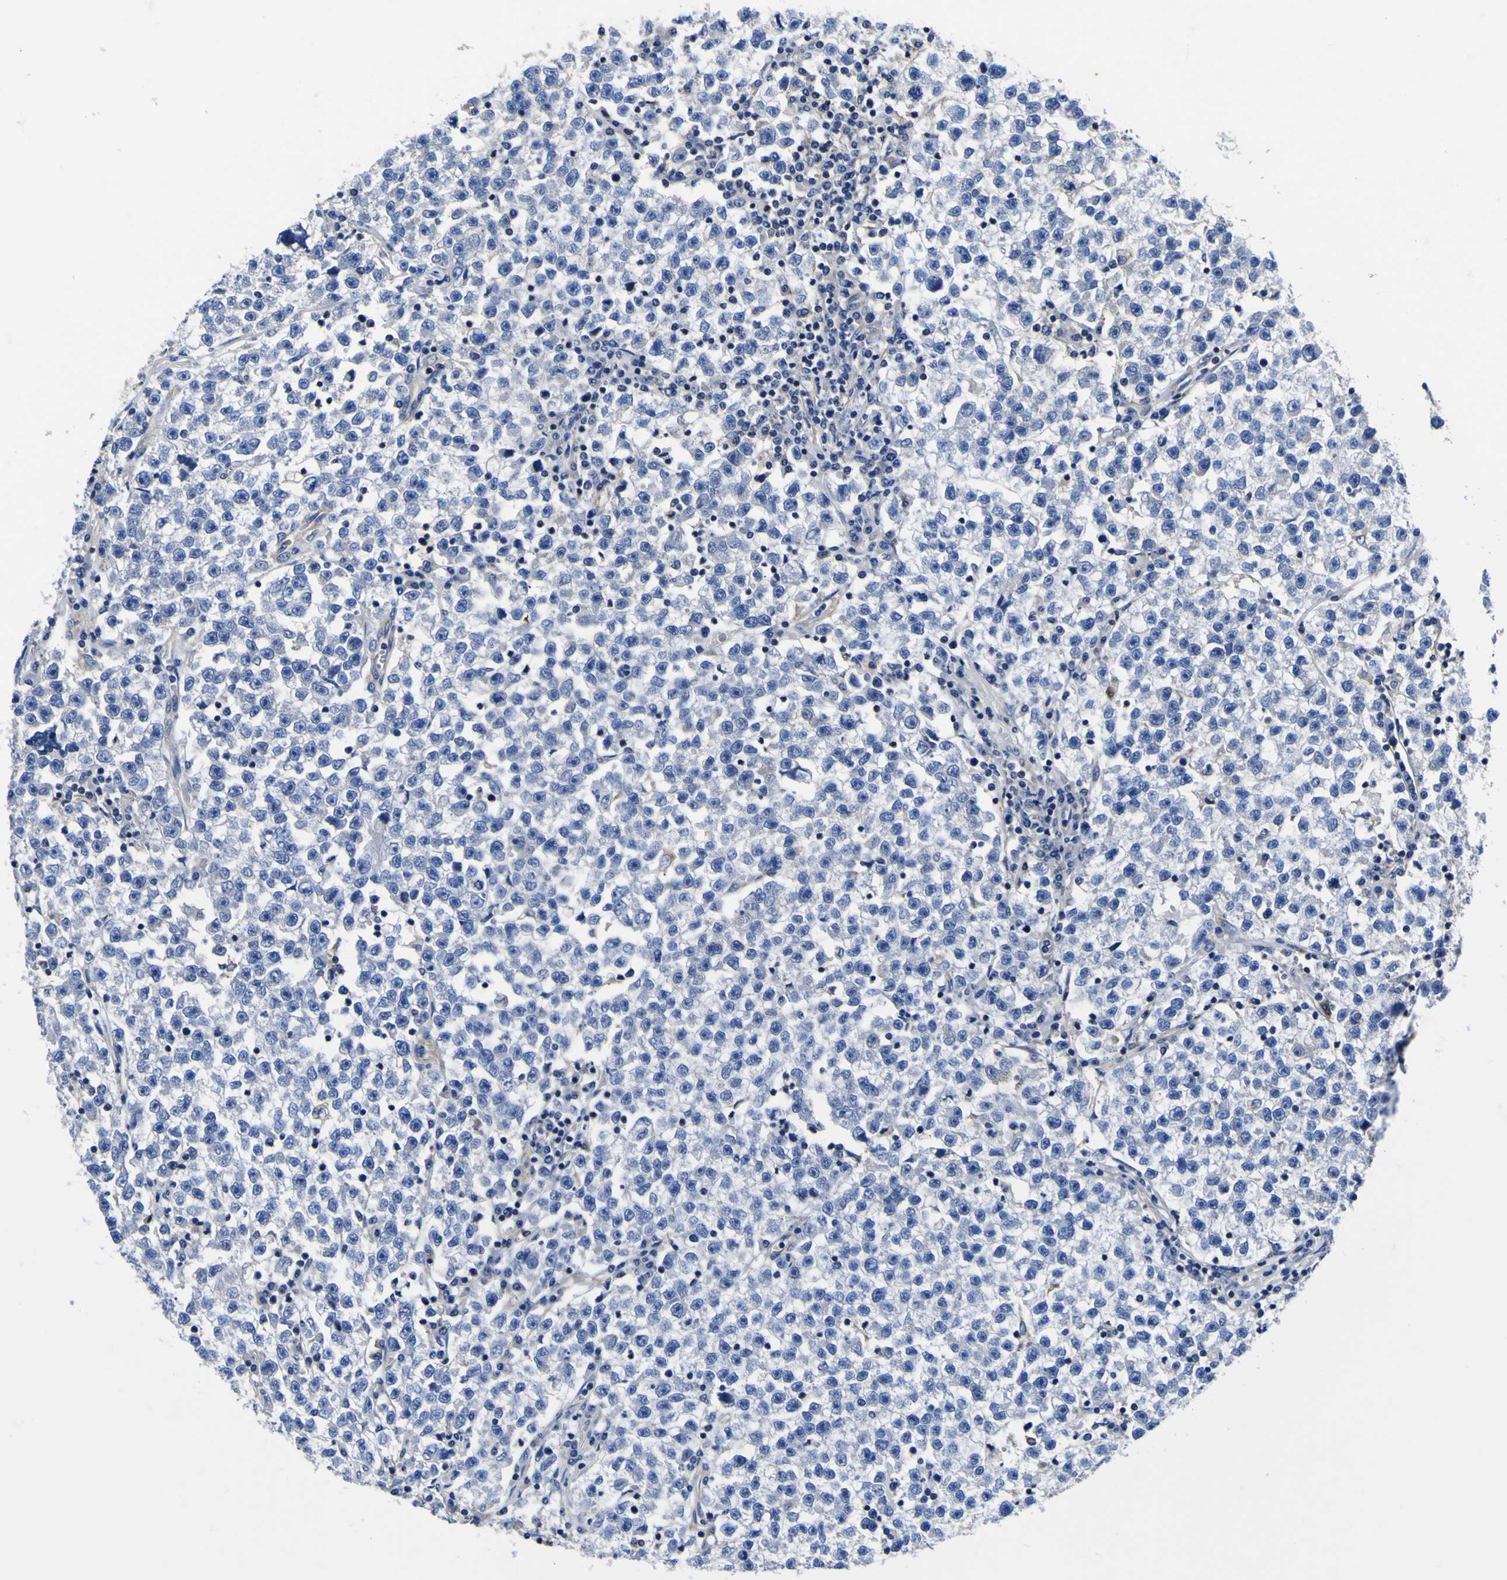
{"staining": {"intensity": "negative", "quantity": "none", "location": "none"}, "tissue": "testis cancer", "cell_type": "Tumor cells", "image_type": "cancer", "snomed": [{"axis": "morphology", "description": "Seminoma, NOS"}, {"axis": "topography", "description": "Testis"}], "caption": "This is a image of IHC staining of seminoma (testis), which shows no expression in tumor cells.", "gene": "VASN", "patient": {"sex": "male", "age": 22}}